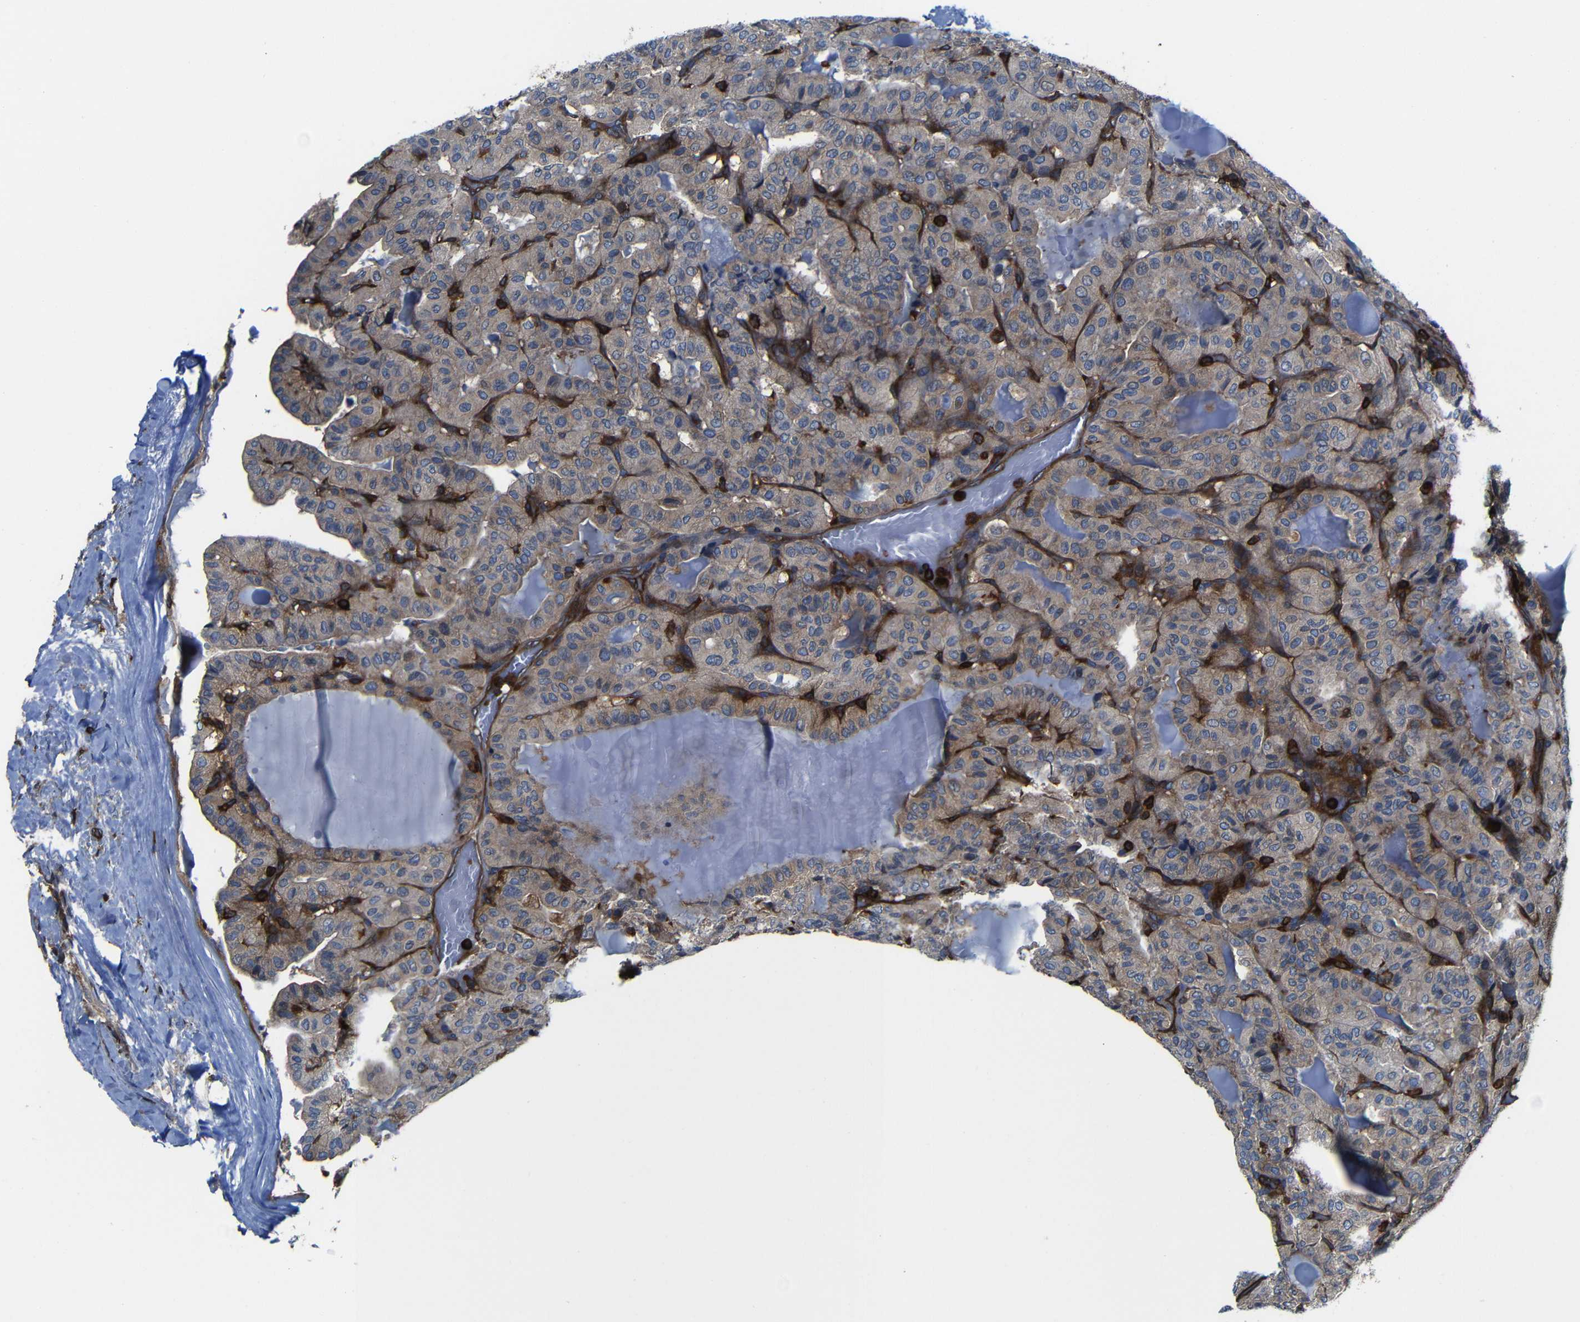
{"staining": {"intensity": "moderate", "quantity": ">75%", "location": "cytoplasmic/membranous"}, "tissue": "thyroid cancer", "cell_type": "Tumor cells", "image_type": "cancer", "snomed": [{"axis": "morphology", "description": "Papillary adenocarcinoma, NOS"}, {"axis": "topography", "description": "Thyroid gland"}], "caption": "Thyroid papillary adenocarcinoma stained with IHC reveals moderate cytoplasmic/membranous positivity in about >75% of tumor cells.", "gene": "ARHGEF1", "patient": {"sex": "male", "age": 77}}